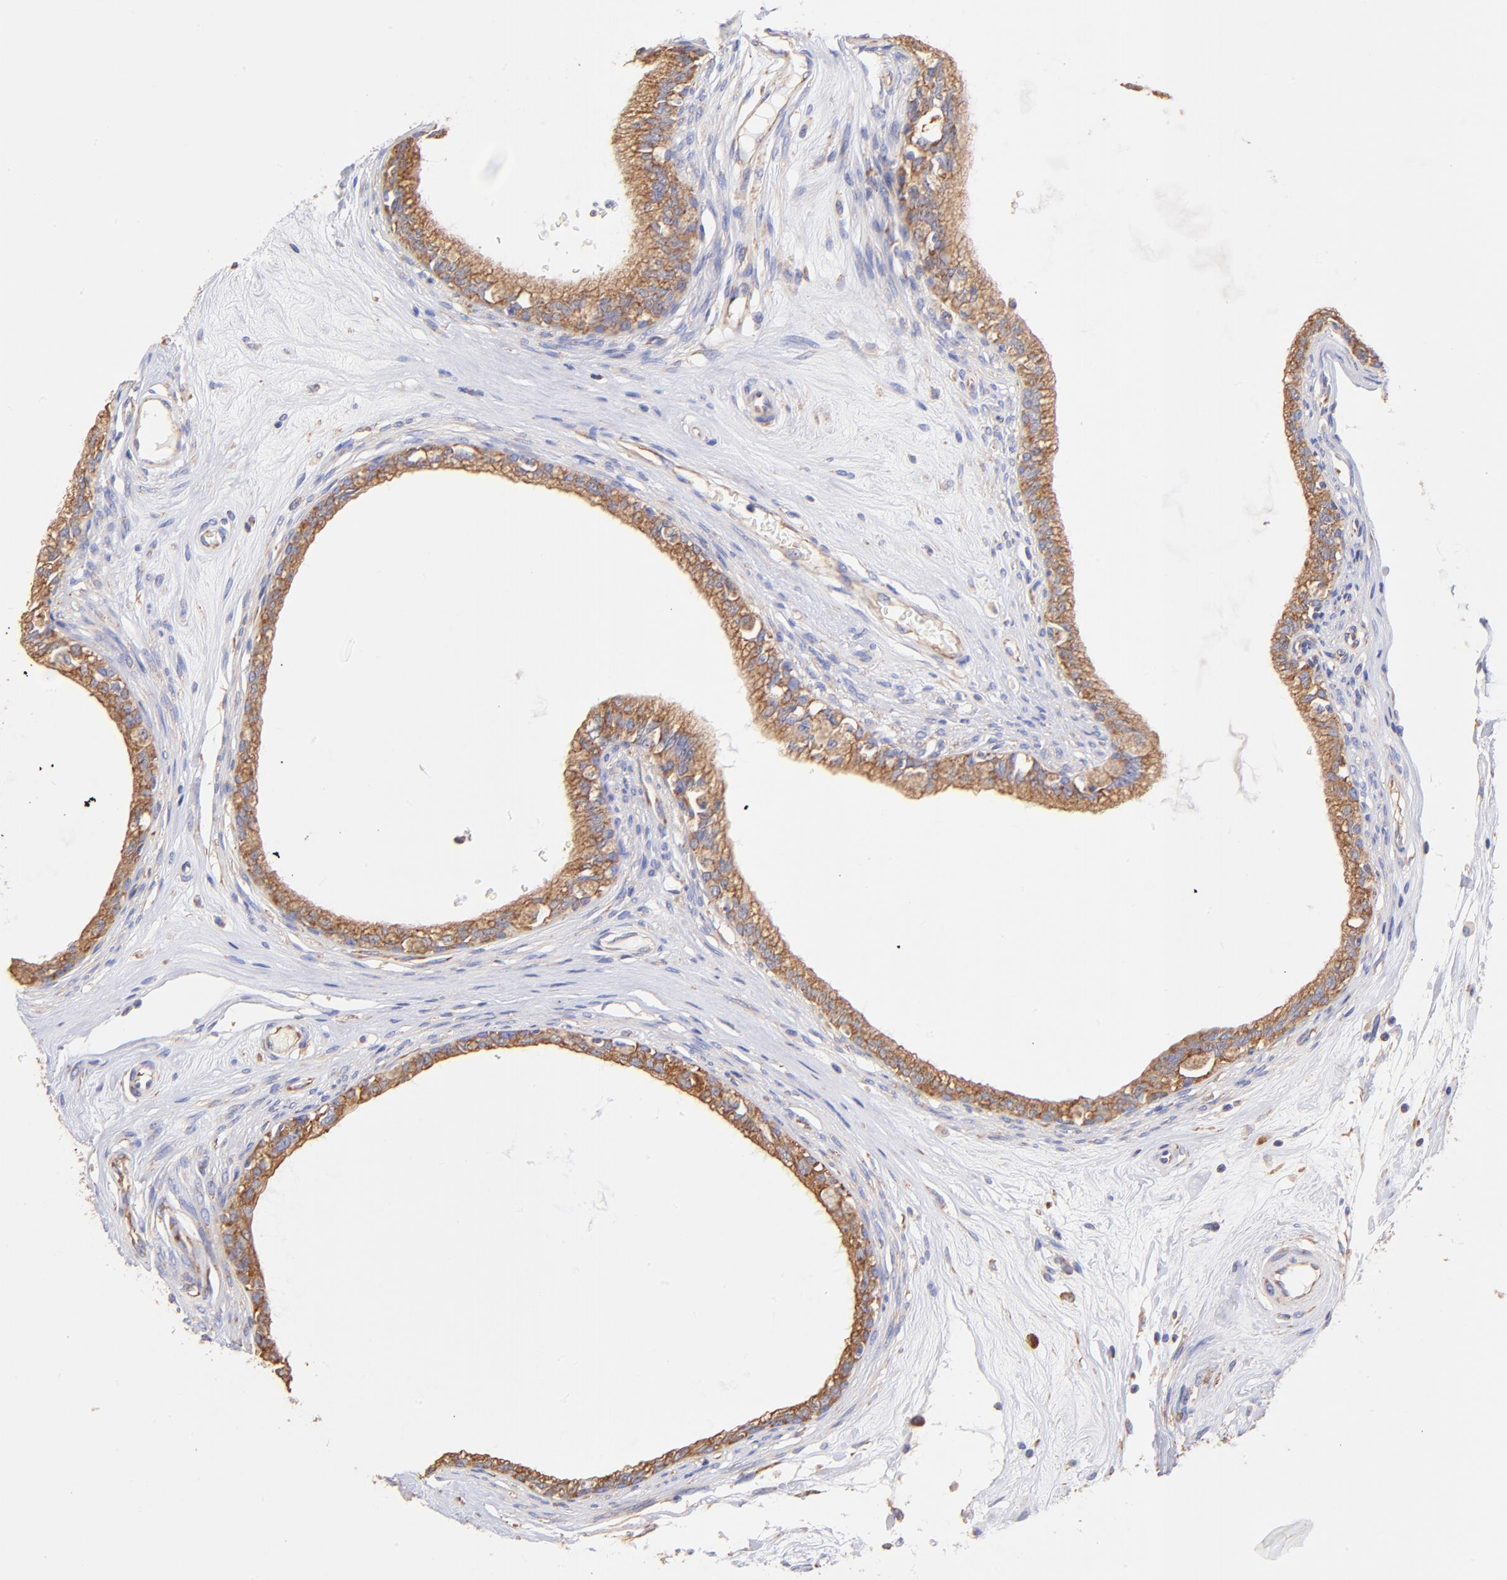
{"staining": {"intensity": "moderate", "quantity": ">75%", "location": "cytoplasmic/membranous"}, "tissue": "epididymis", "cell_type": "Glandular cells", "image_type": "normal", "snomed": [{"axis": "morphology", "description": "Normal tissue, NOS"}, {"axis": "morphology", "description": "Inflammation, NOS"}, {"axis": "topography", "description": "Epididymis"}], "caption": "Epididymis stained with DAB immunohistochemistry (IHC) shows medium levels of moderate cytoplasmic/membranous positivity in approximately >75% of glandular cells.", "gene": "RPL30", "patient": {"sex": "male", "age": 84}}